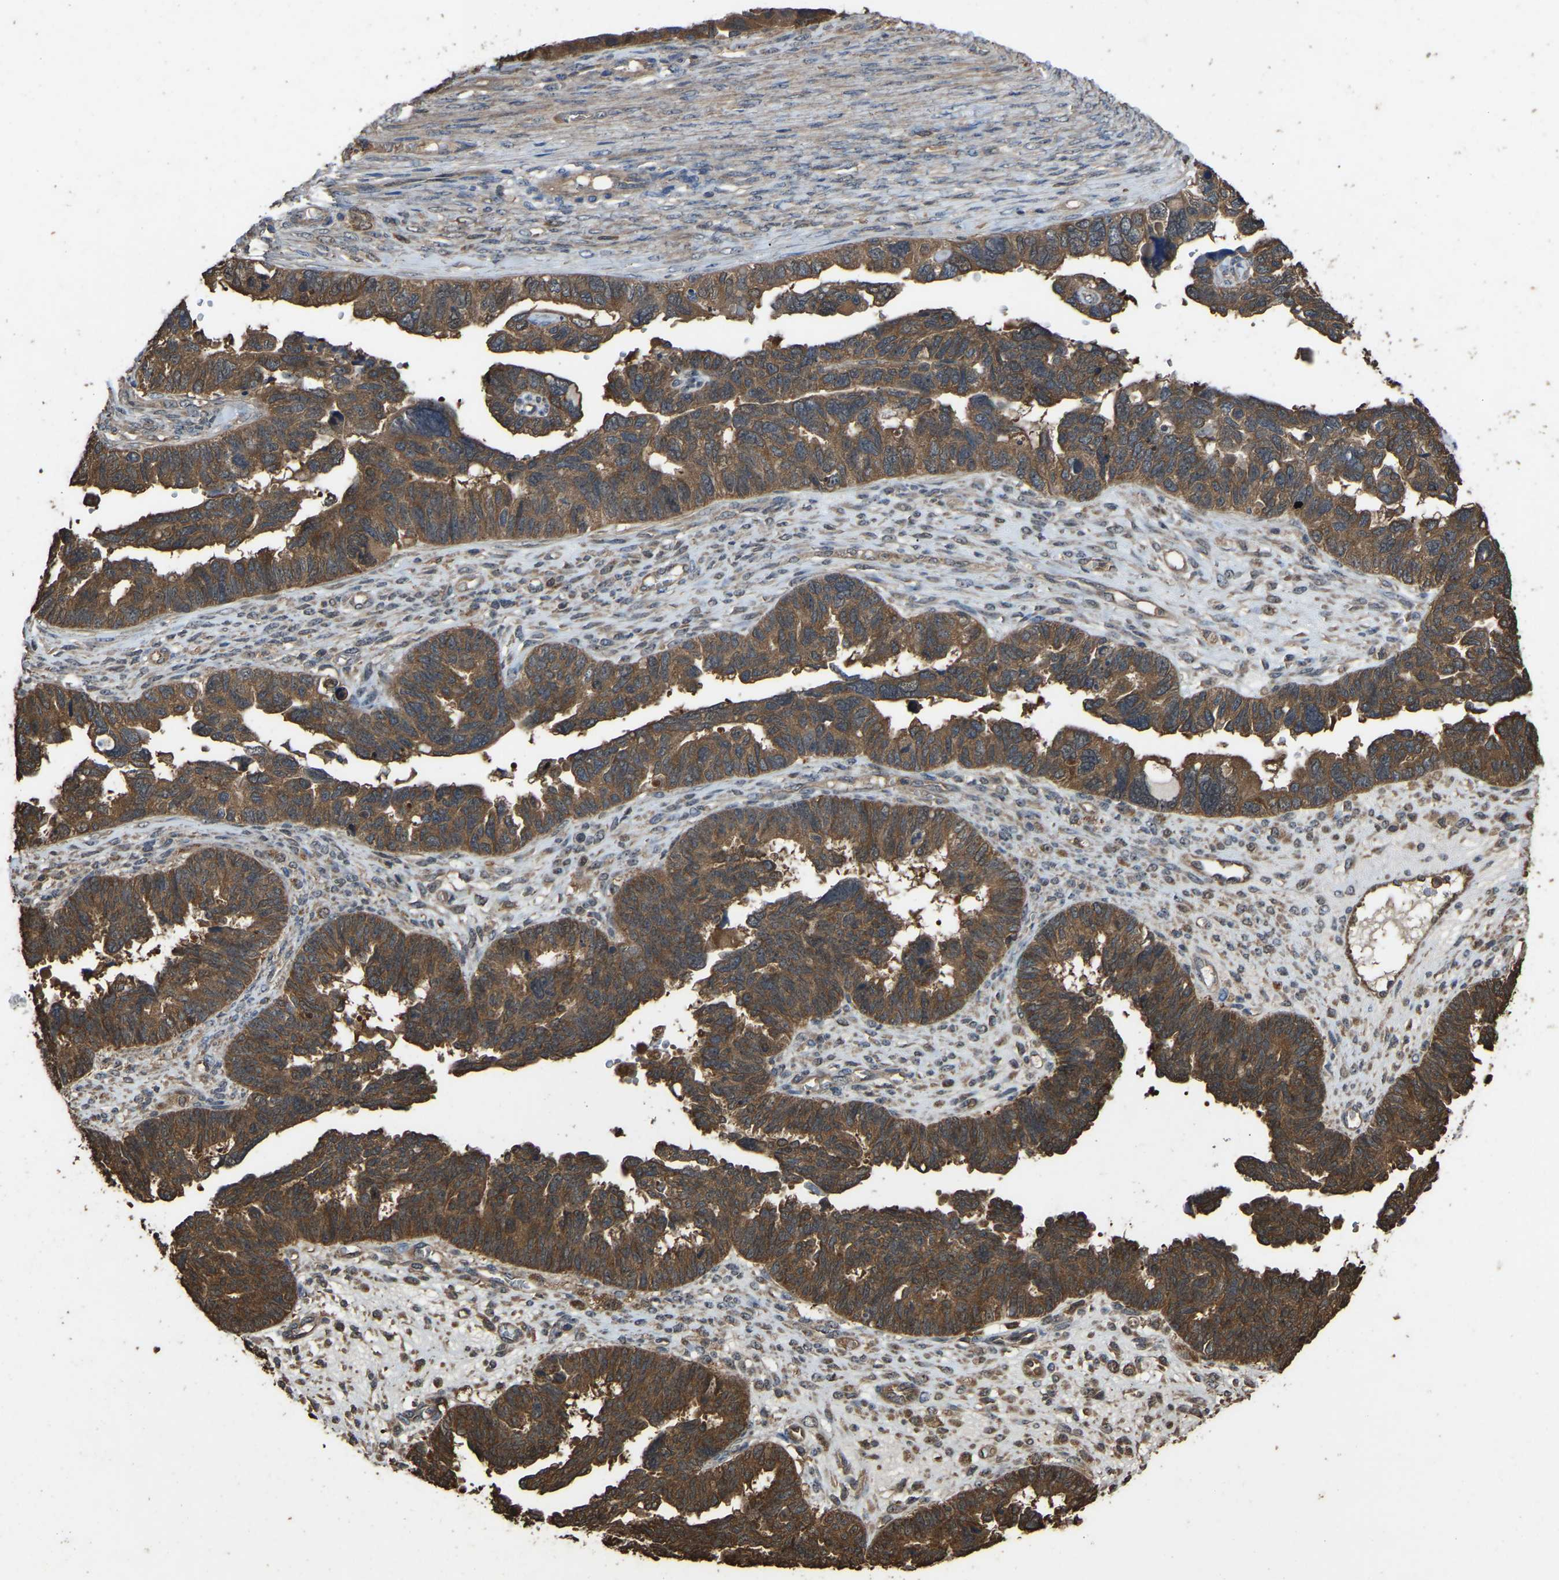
{"staining": {"intensity": "strong", "quantity": ">75%", "location": "cytoplasmic/membranous"}, "tissue": "ovarian cancer", "cell_type": "Tumor cells", "image_type": "cancer", "snomed": [{"axis": "morphology", "description": "Cystadenocarcinoma, serous, NOS"}, {"axis": "topography", "description": "Ovary"}], "caption": "The micrograph reveals immunohistochemical staining of serous cystadenocarcinoma (ovarian). There is strong cytoplasmic/membranous expression is present in approximately >75% of tumor cells.", "gene": "FHIT", "patient": {"sex": "female", "age": 79}}